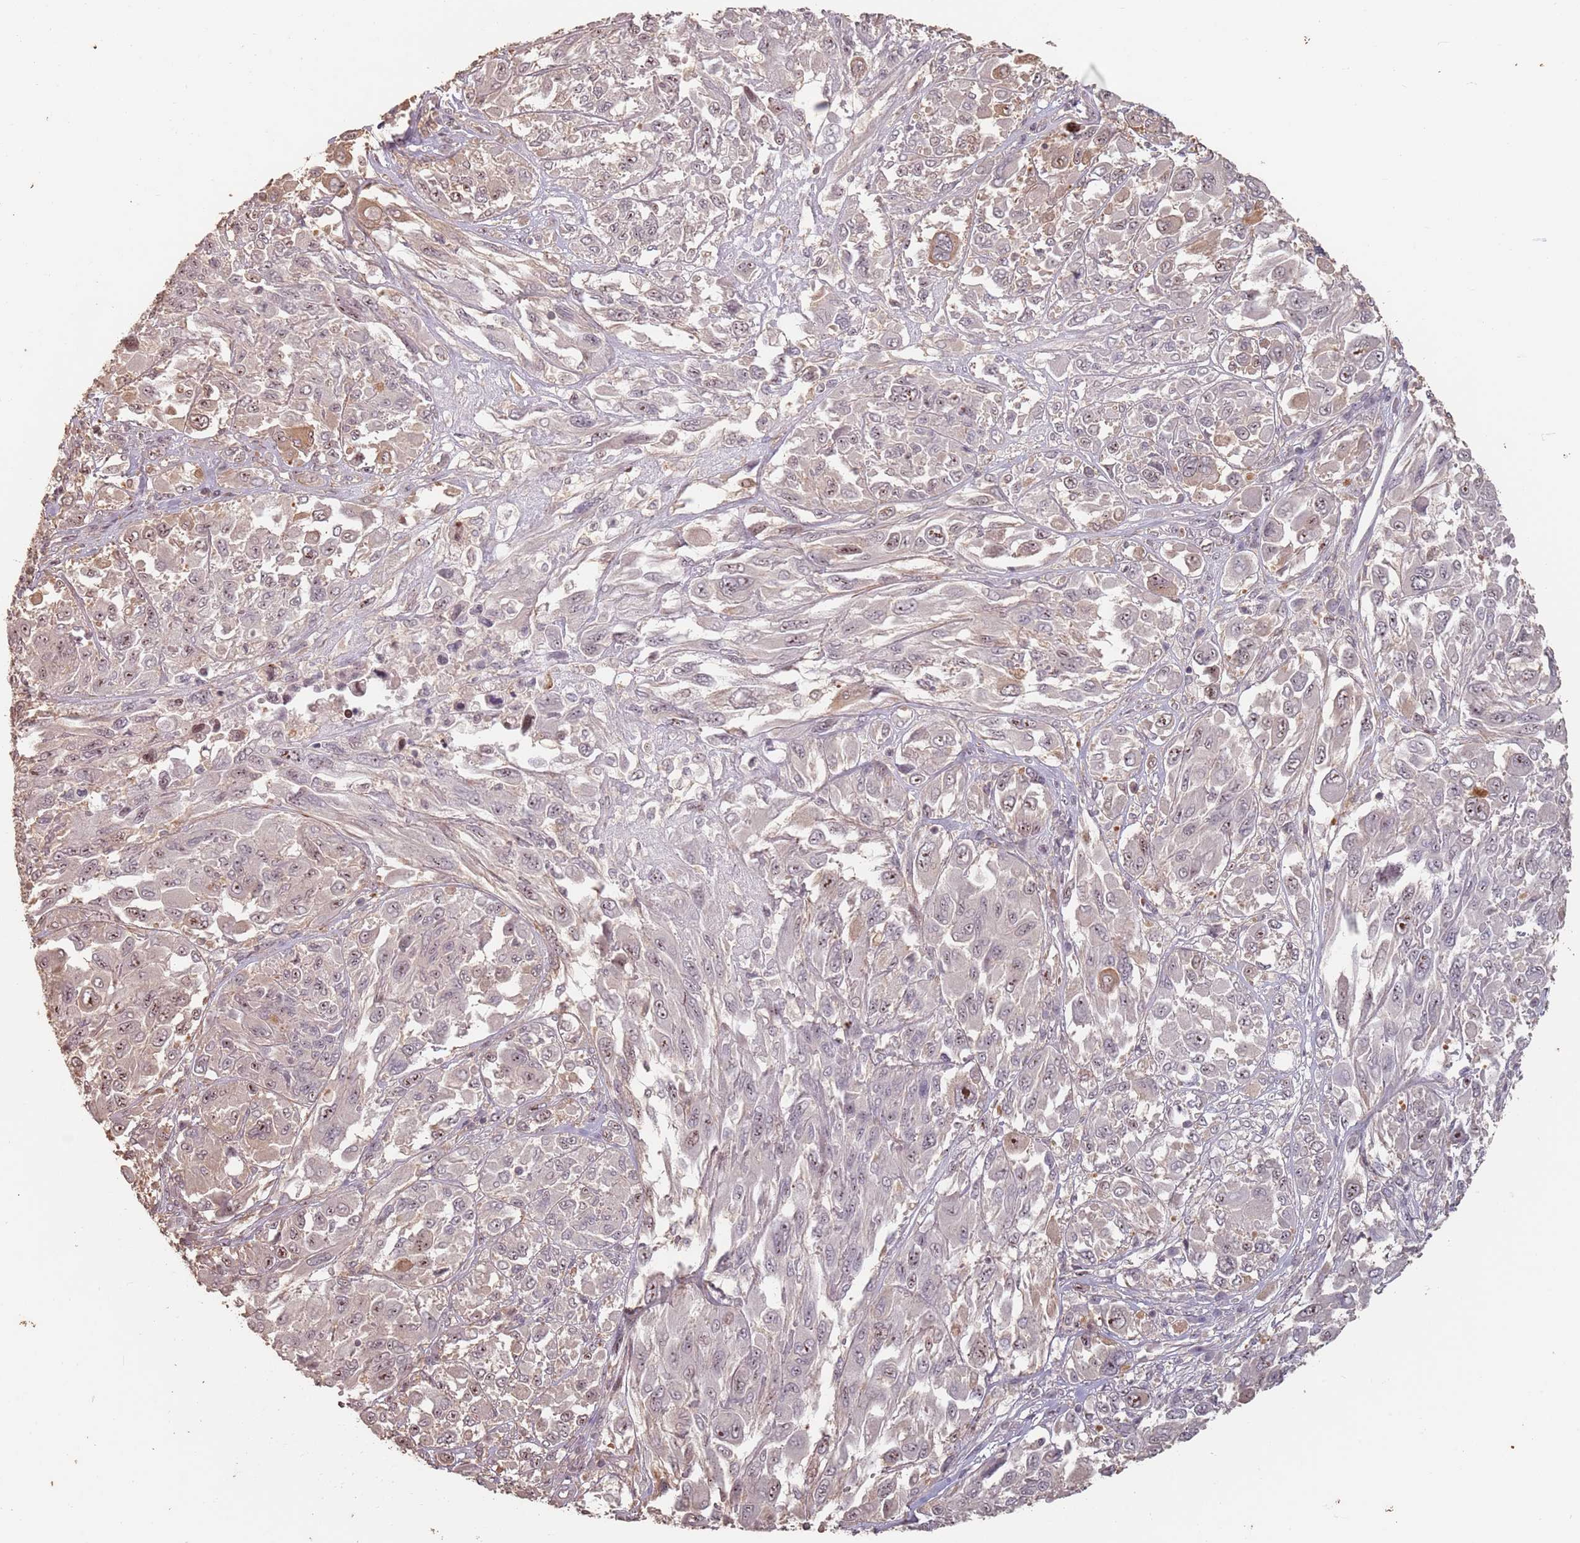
{"staining": {"intensity": "moderate", "quantity": ">75%", "location": "nuclear"}, "tissue": "melanoma", "cell_type": "Tumor cells", "image_type": "cancer", "snomed": [{"axis": "morphology", "description": "Malignant melanoma, NOS"}, {"axis": "topography", "description": "Skin"}], "caption": "IHC (DAB (3,3'-diaminobenzidine)) staining of melanoma demonstrates moderate nuclear protein positivity in about >75% of tumor cells. IHC stains the protein in brown and the nuclei are stained blue.", "gene": "ADTRP", "patient": {"sex": "female", "age": 91}}